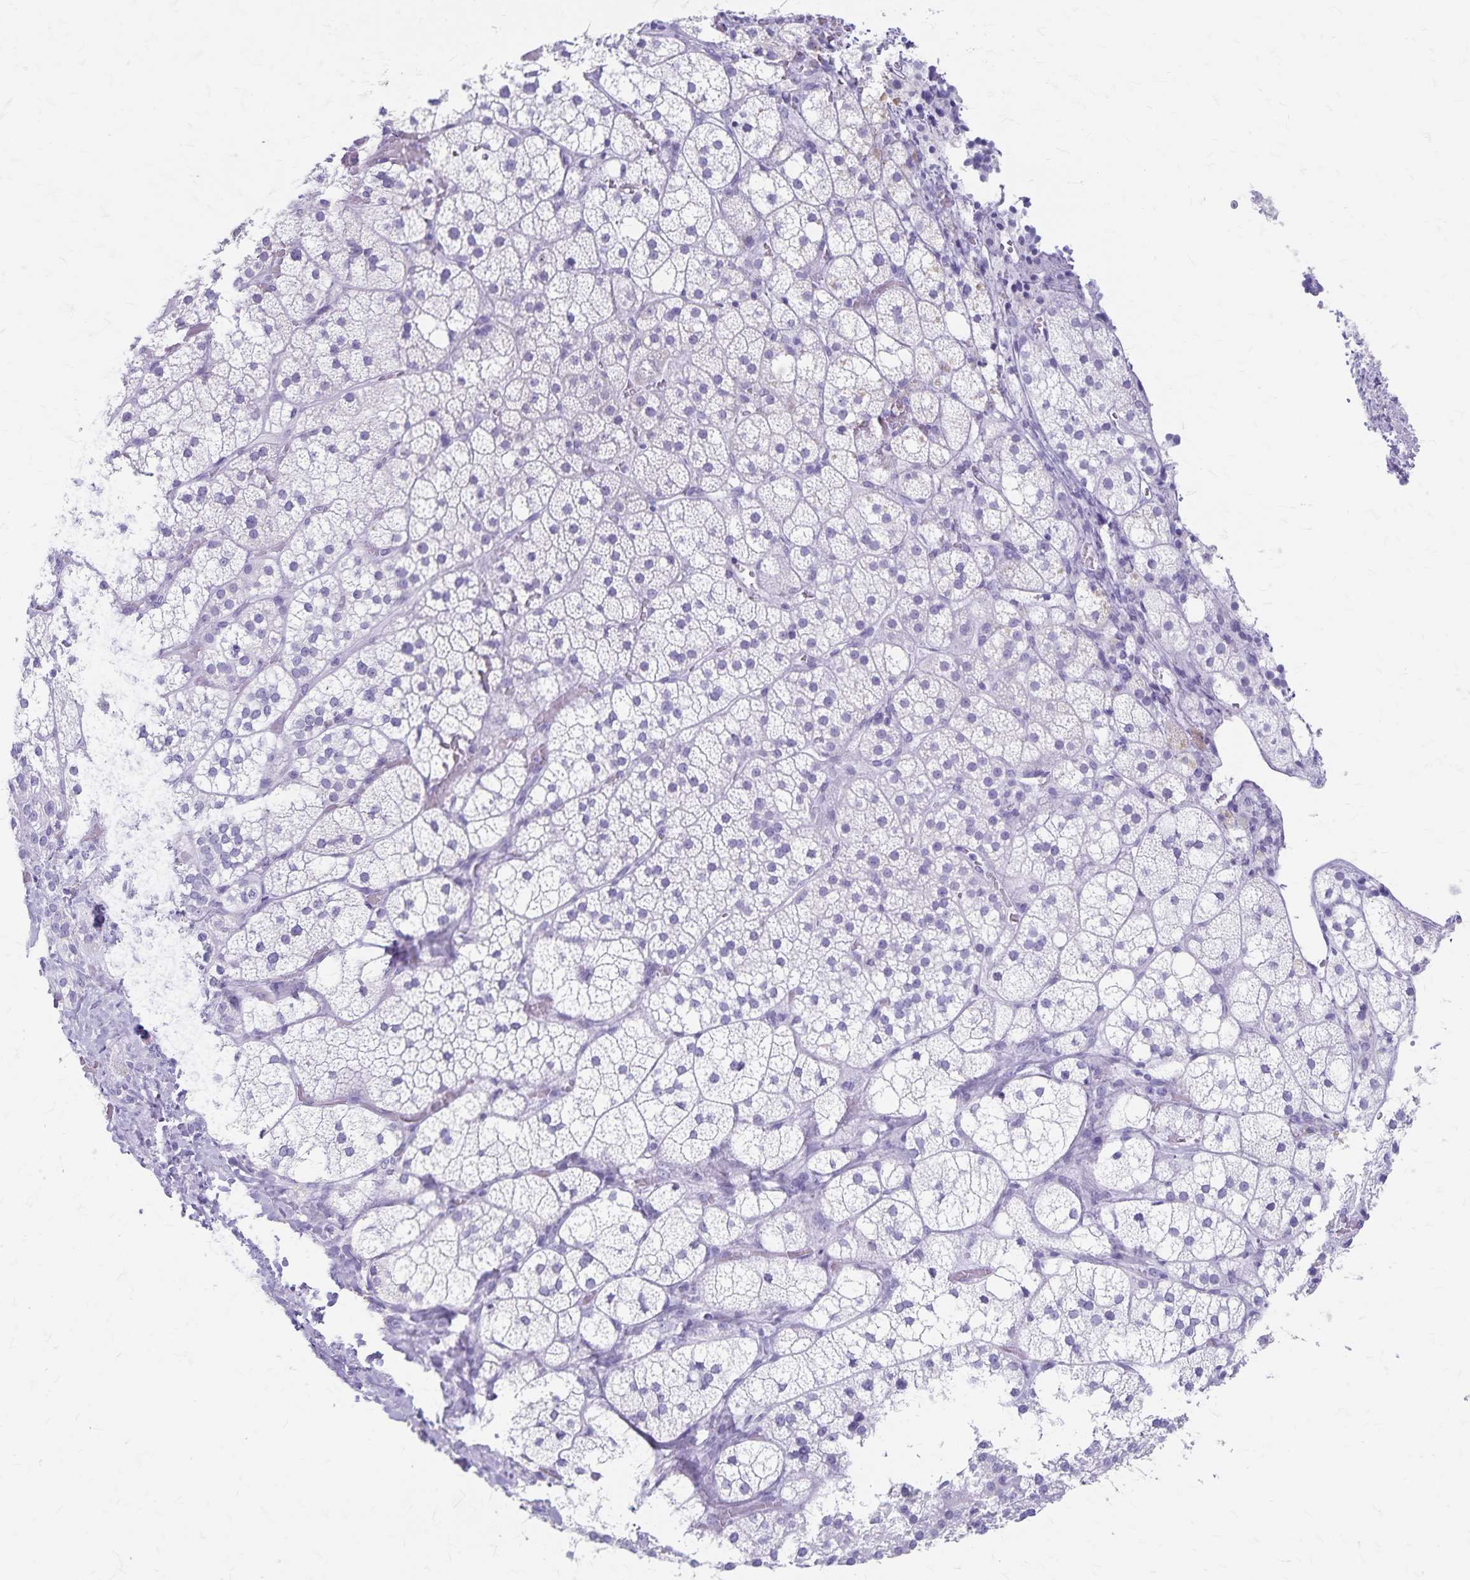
{"staining": {"intensity": "negative", "quantity": "none", "location": "none"}, "tissue": "adrenal gland", "cell_type": "Glandular cells", "image_type": "normal", "snomed": [{"axis": "morphology", "description": "Normal tissue, NOS"}, {"axis": "topography", "description": "Adrenal gland"}], "caption": "Immunohistochemistry (IHC) histopathology image of normal human adrenal gland stained for a protein (brown), which reveals no expression in glandular cells. (DAB IHC with hematoxylin counter stain).", "gene": "GPBAR1", "patient": {"sex": "male", "age": 53}}